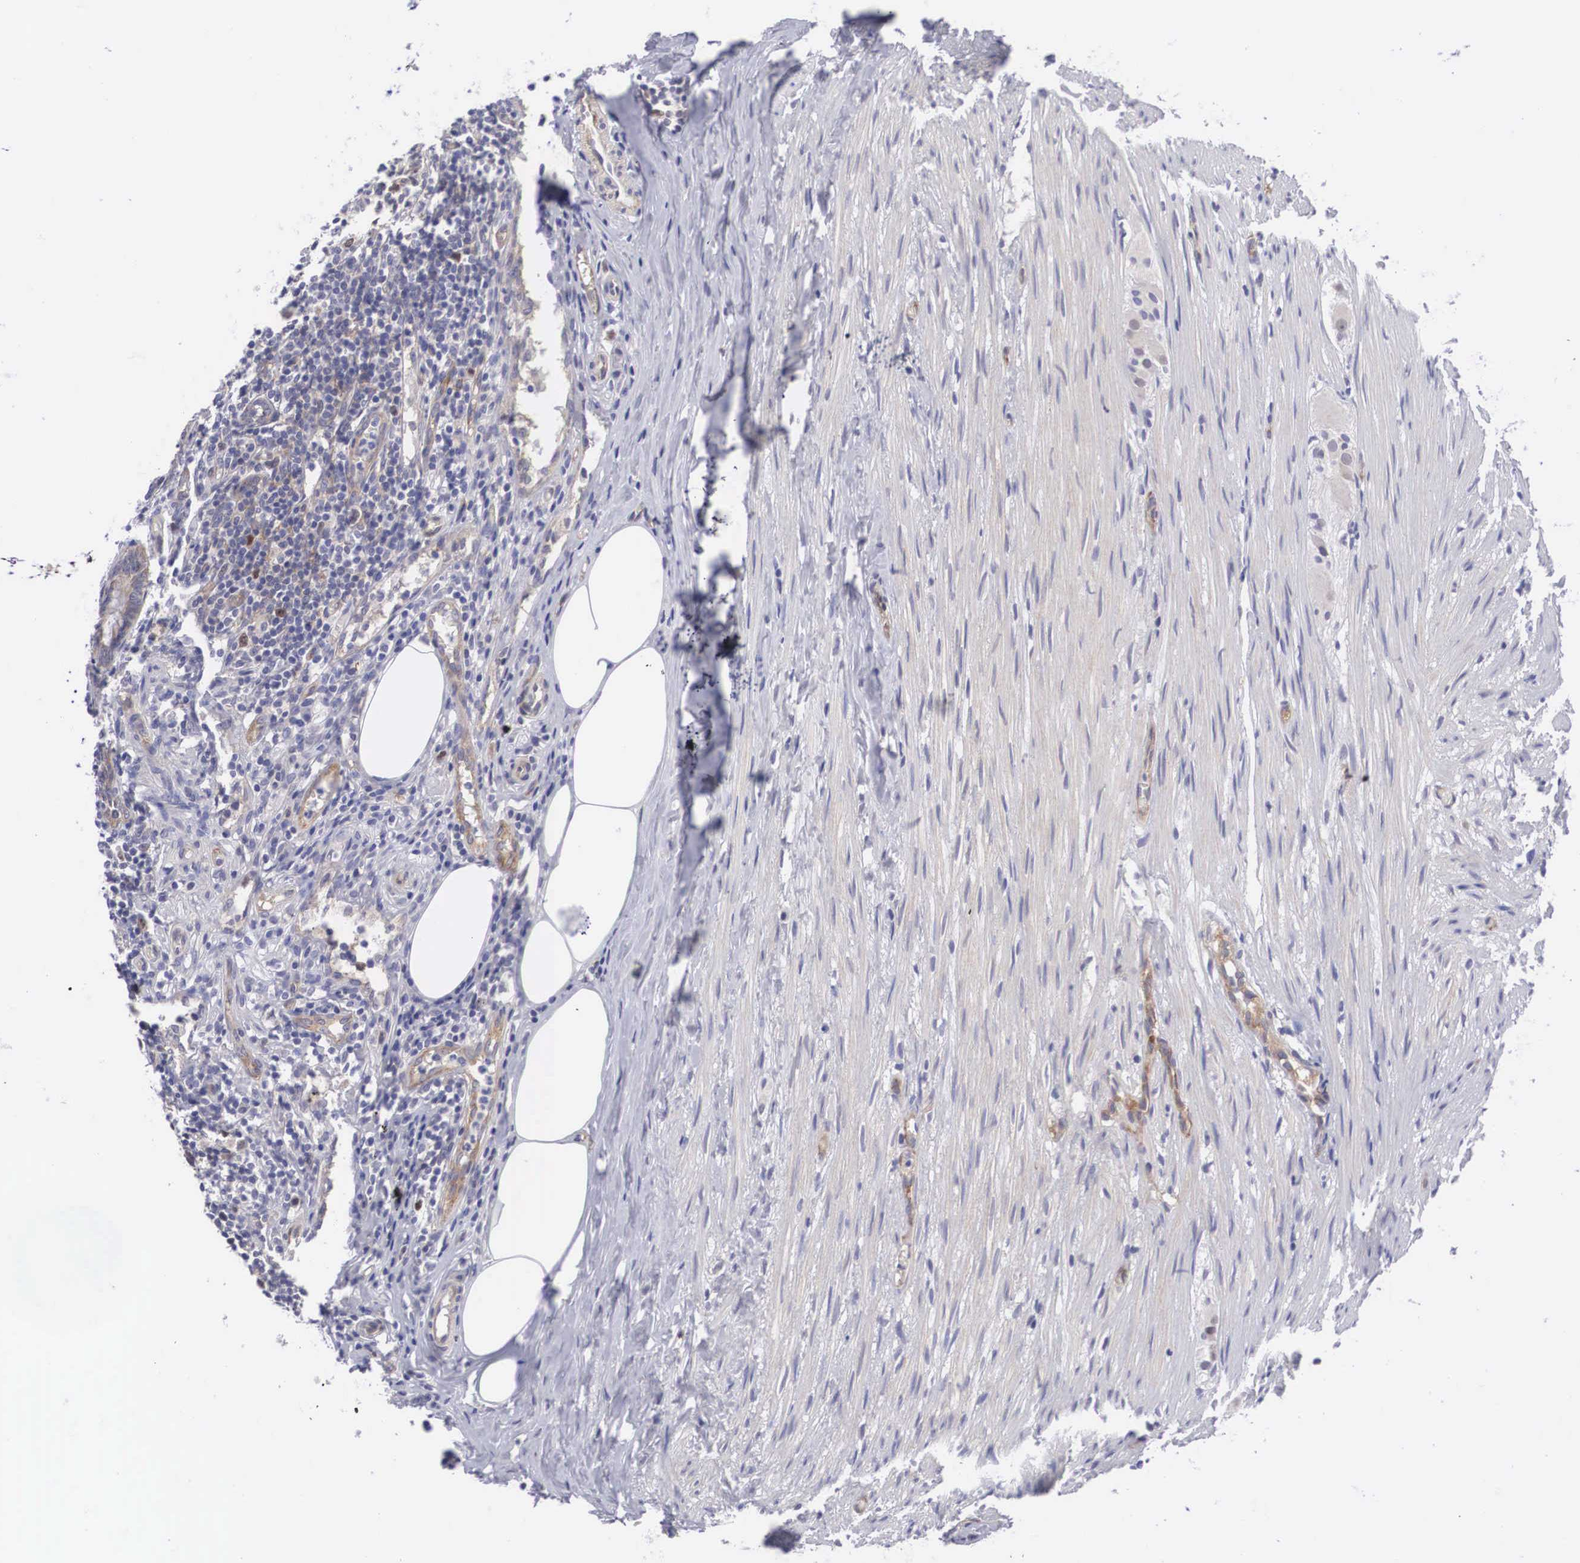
{"staining": {"intensity": "moderate", "quantity": "<25%", "location": "cytoplasmic/membranous,nuclear"}, "tissue": "appendix", "cell_type": "Glandular cells", "image_type": "normal", "snomed": [{"axis": "morphology", "description": "Normal tissue, NOS"}, {"axis": "topography", "description": "Appendix"}], "caption": "Appendix stained with immunohistochemistry (IHC) reveals moderate cytoplasmic/membranous,nuclear positivity in about <25% of glandular cells.", "gene": "MAST4", "patient": {"sex": "female", "age": 34}}